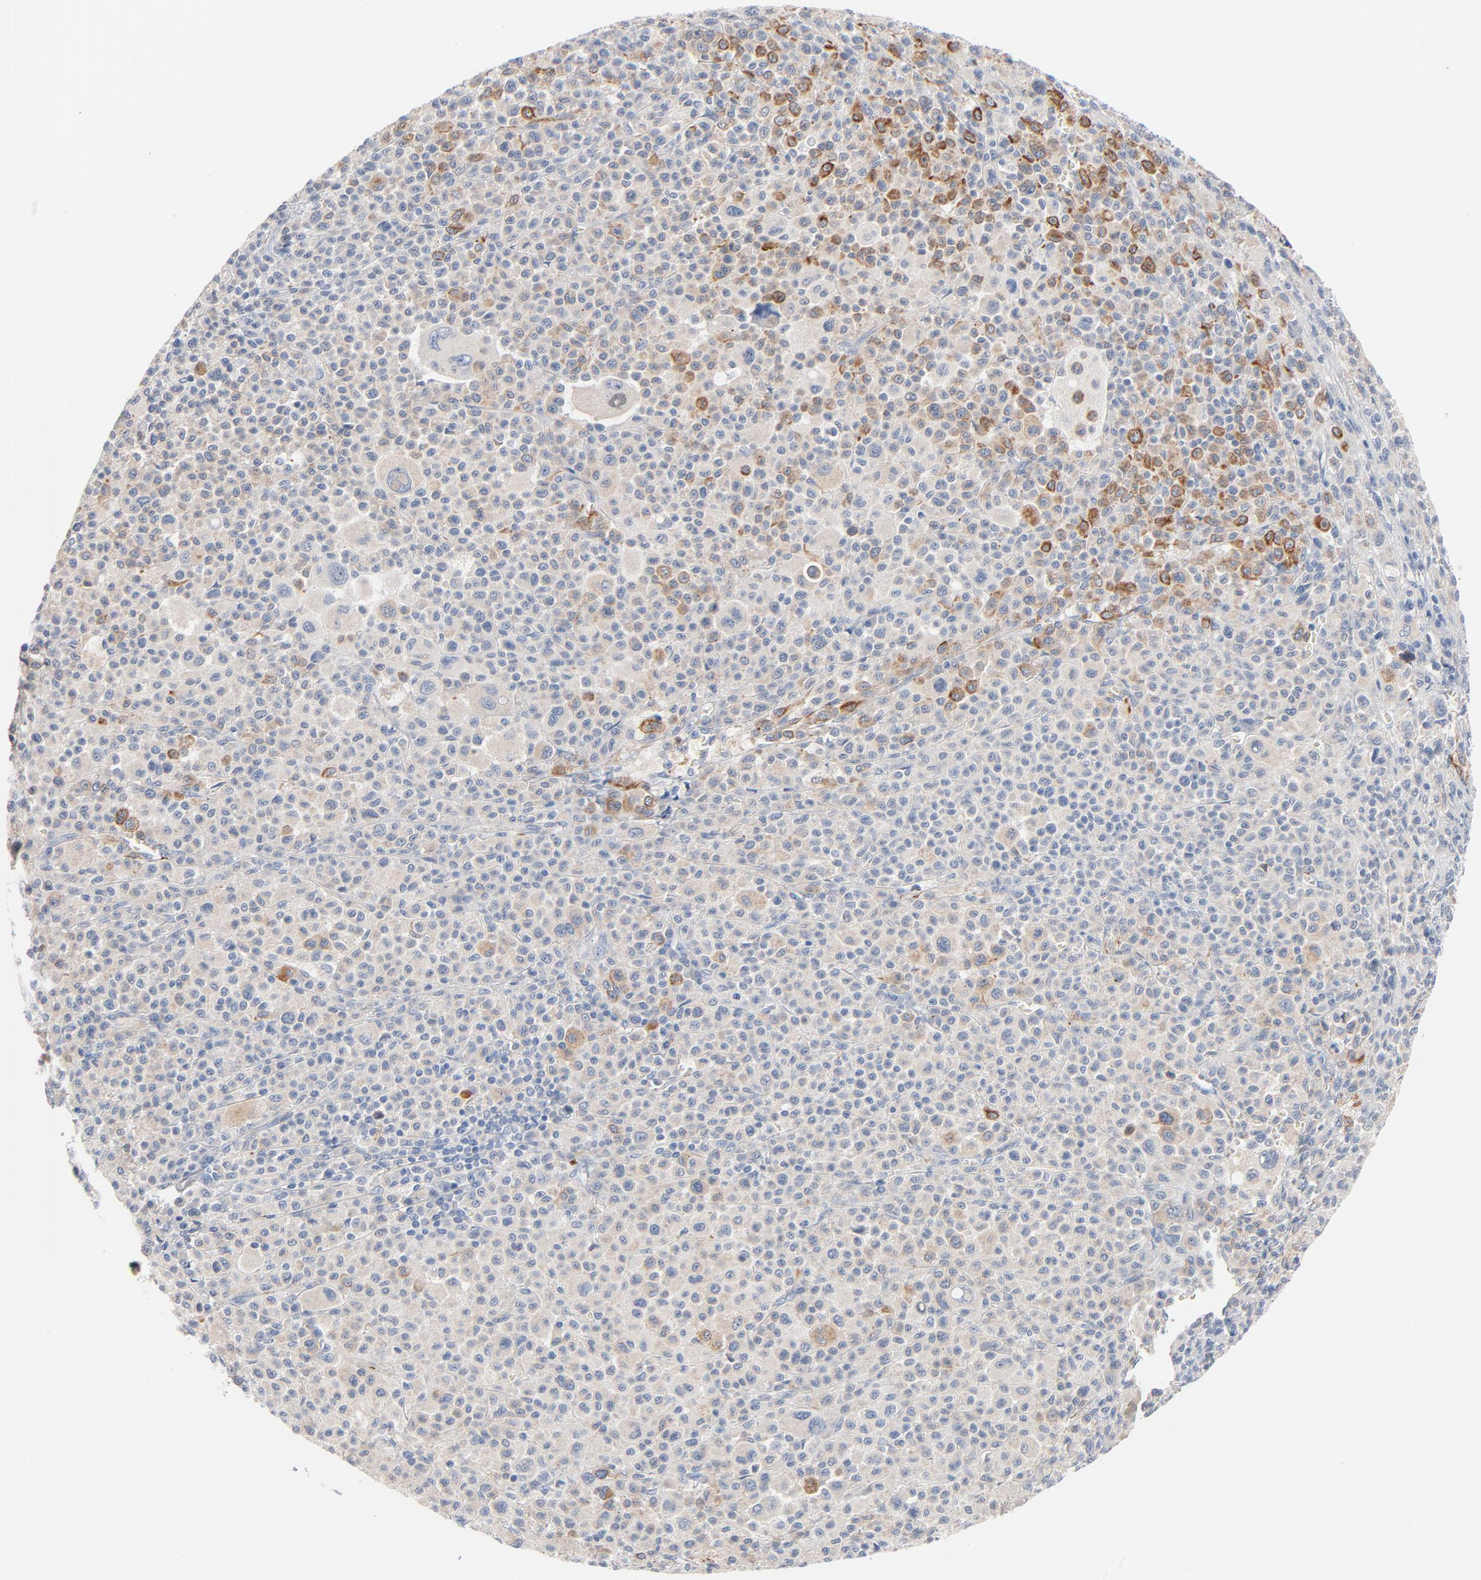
{"staining": {"intensity": "moderate", "quantity": "<25%", "location": "cytoplasmic/membranous"}, "tissue": "melanoma", "cell_type": "Tumor cells", "image_type": "cancer", "snomed": [{"axis": "morphology", "description": "Malignant melanoma, Metastatic site"}, {"axis": "topography", "description": "Skin"}], "caption": "There is low levels of moderate cytoplasmic/membranous expression in tumor cells of malignant melanoma (metastatic site), as demonstrated by immunohistochemical staining (brown color).", "gene": "IFT43", "patient": {"sex": "female", "age": 74}}